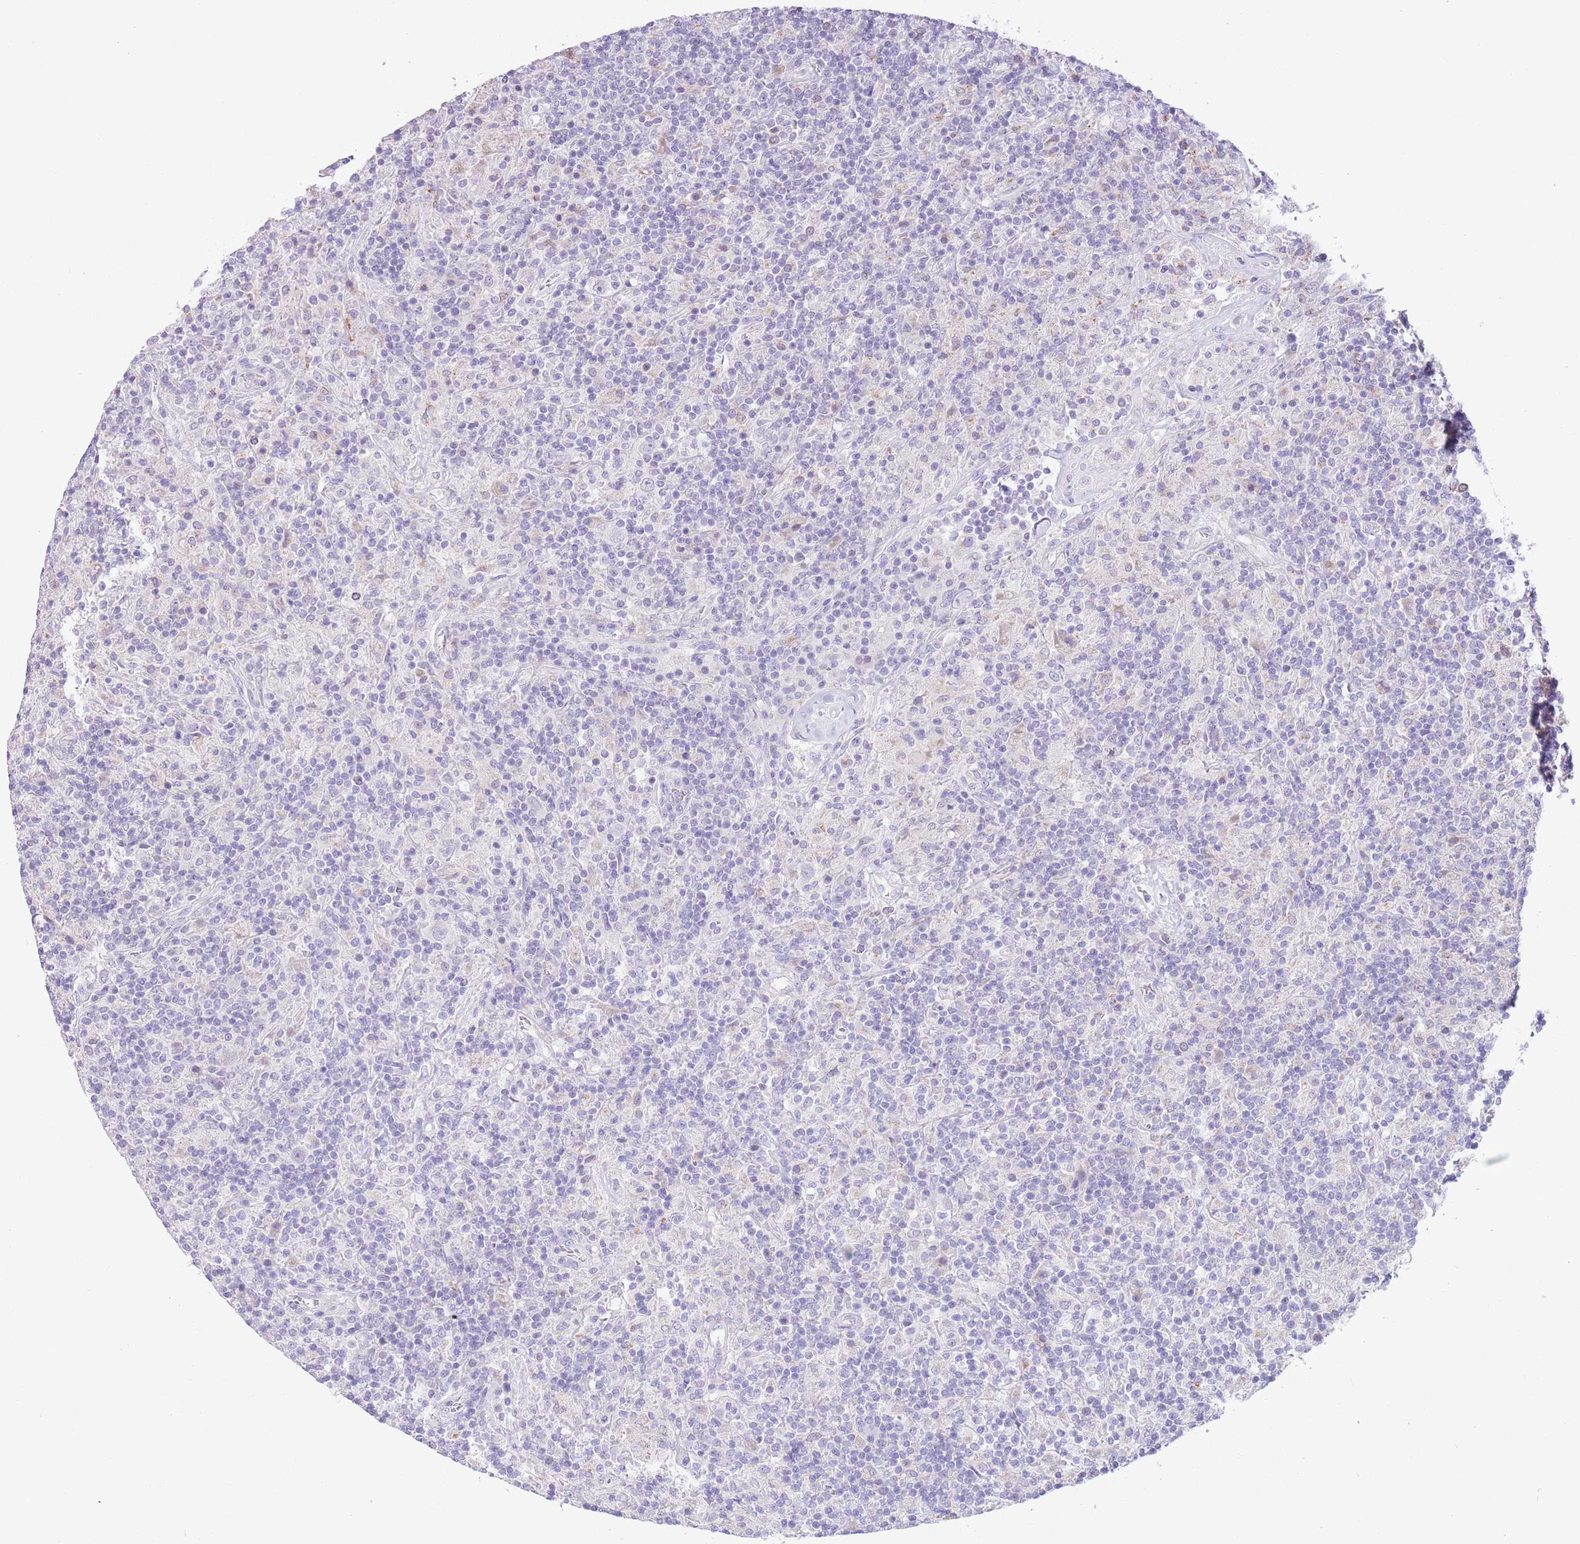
{"staining": {"intensity": "negative", "quantity": "none", "location": "none"}, "tissue": "lymphoma", "cell_type": "Tumor cells", "image_type": "cancer", "snomed": [{"axis": "morphology", "description": "Hodgkin's disease, NOS"}, {"axis": "topography", "description": "Lymph node"}], "caption": "High power microscopy histopathology image of an immunohistochemistry (IHC) photomicrograph of lymphoma, revealing no significant staining in tumor cells.", "gene": "ZNF697", "patient": {"sex": "male", "age": 70}}